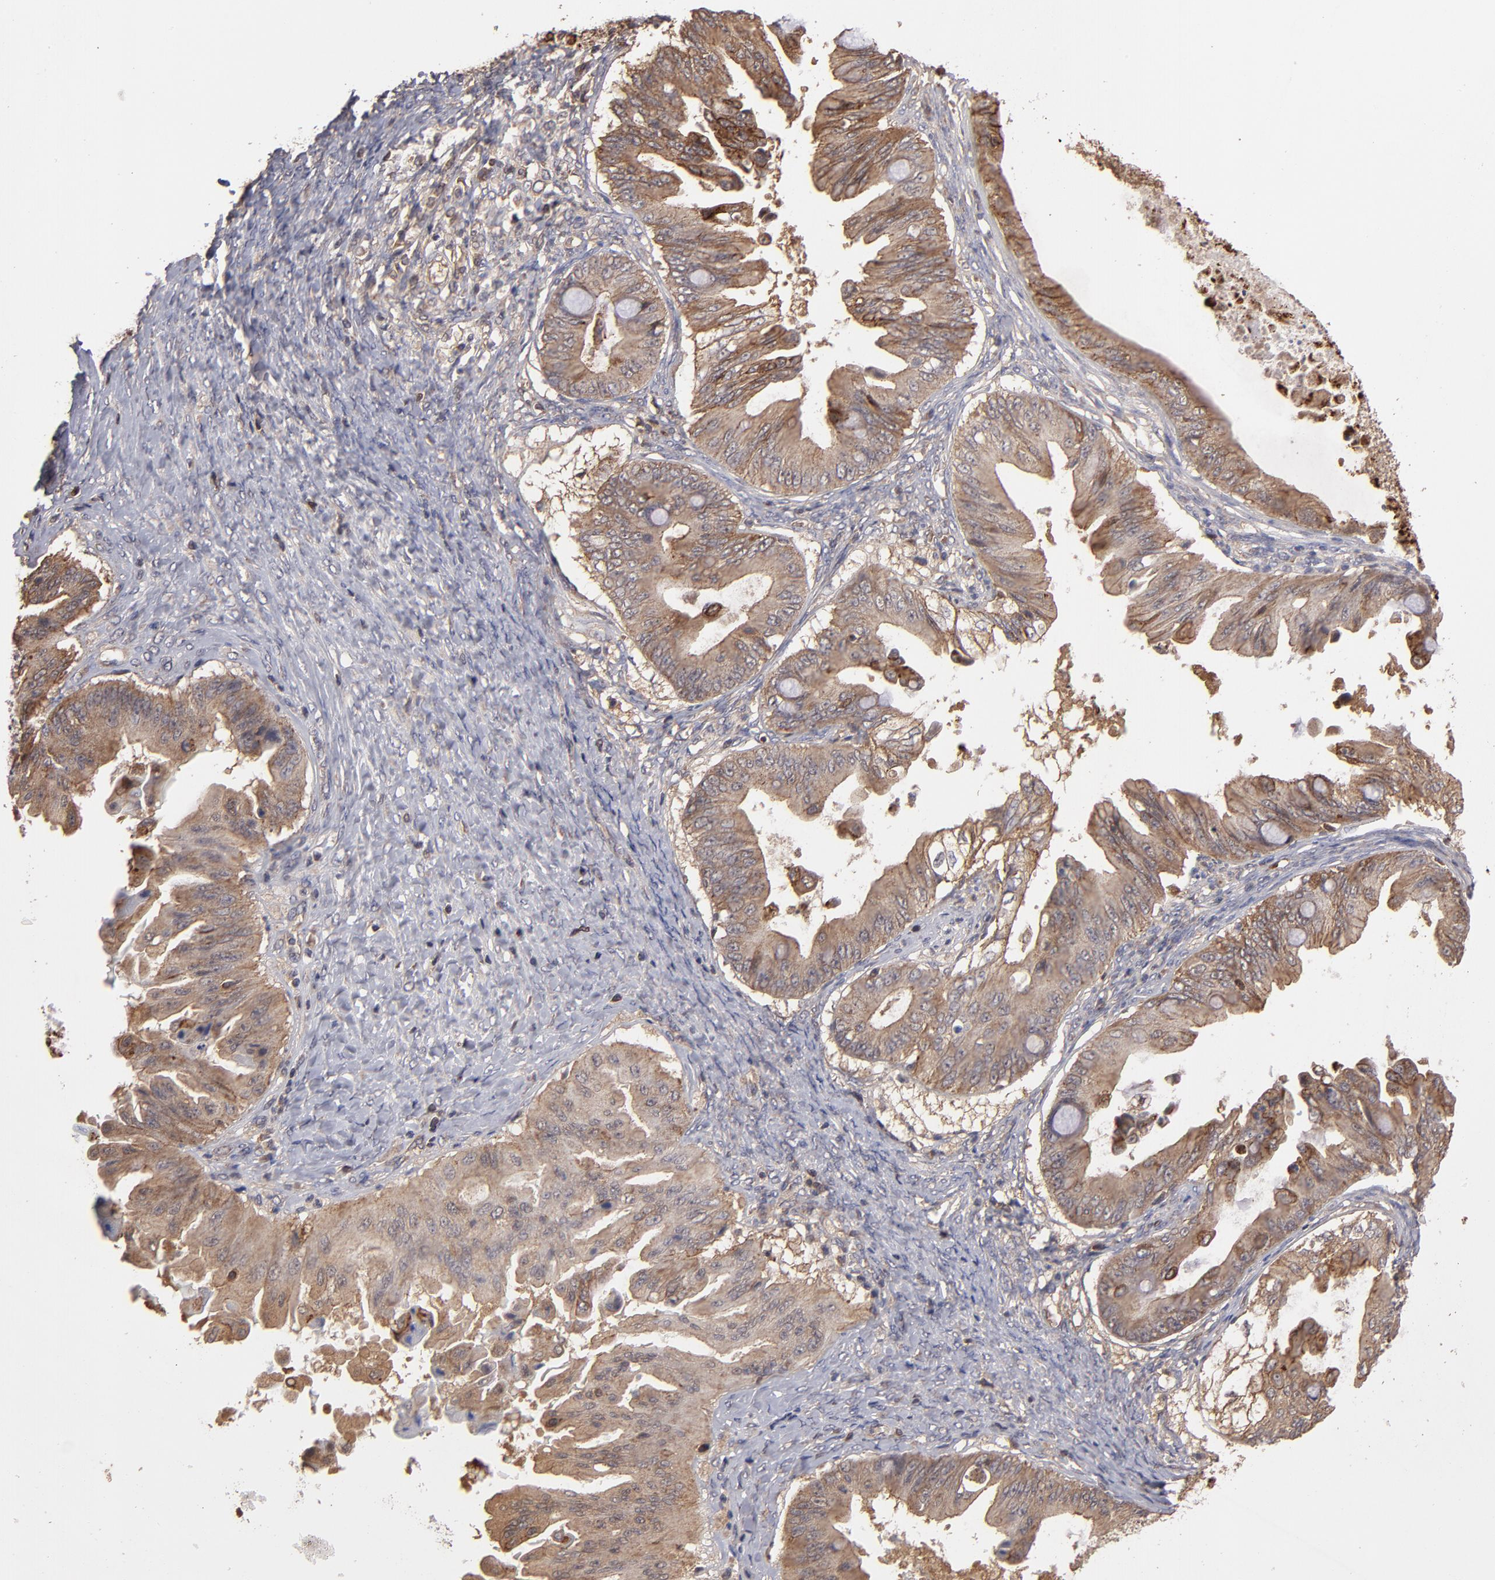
{"staining": {"intensity": "weak", "quantity": ">75%", "location": "cytoplasmic/membranous"}, "tissue": "ovarian cancer", "cell_type": "Tumor cells", "image_type": "cancer", "snomed": [{"axis": "morphology", "description": "Cystadenocarcinoma, mucinous, NOS"}, {"axis": "topography", "description": "Ovary"}], "caption": "Ovarian cancer stained with a brown dye exhibits weak cytoplasmic/membranous positive expression in approximately >75% of tumor cells.", "gene": "RPS6KA6", "patient": {"sex": "female", "age": 37}}